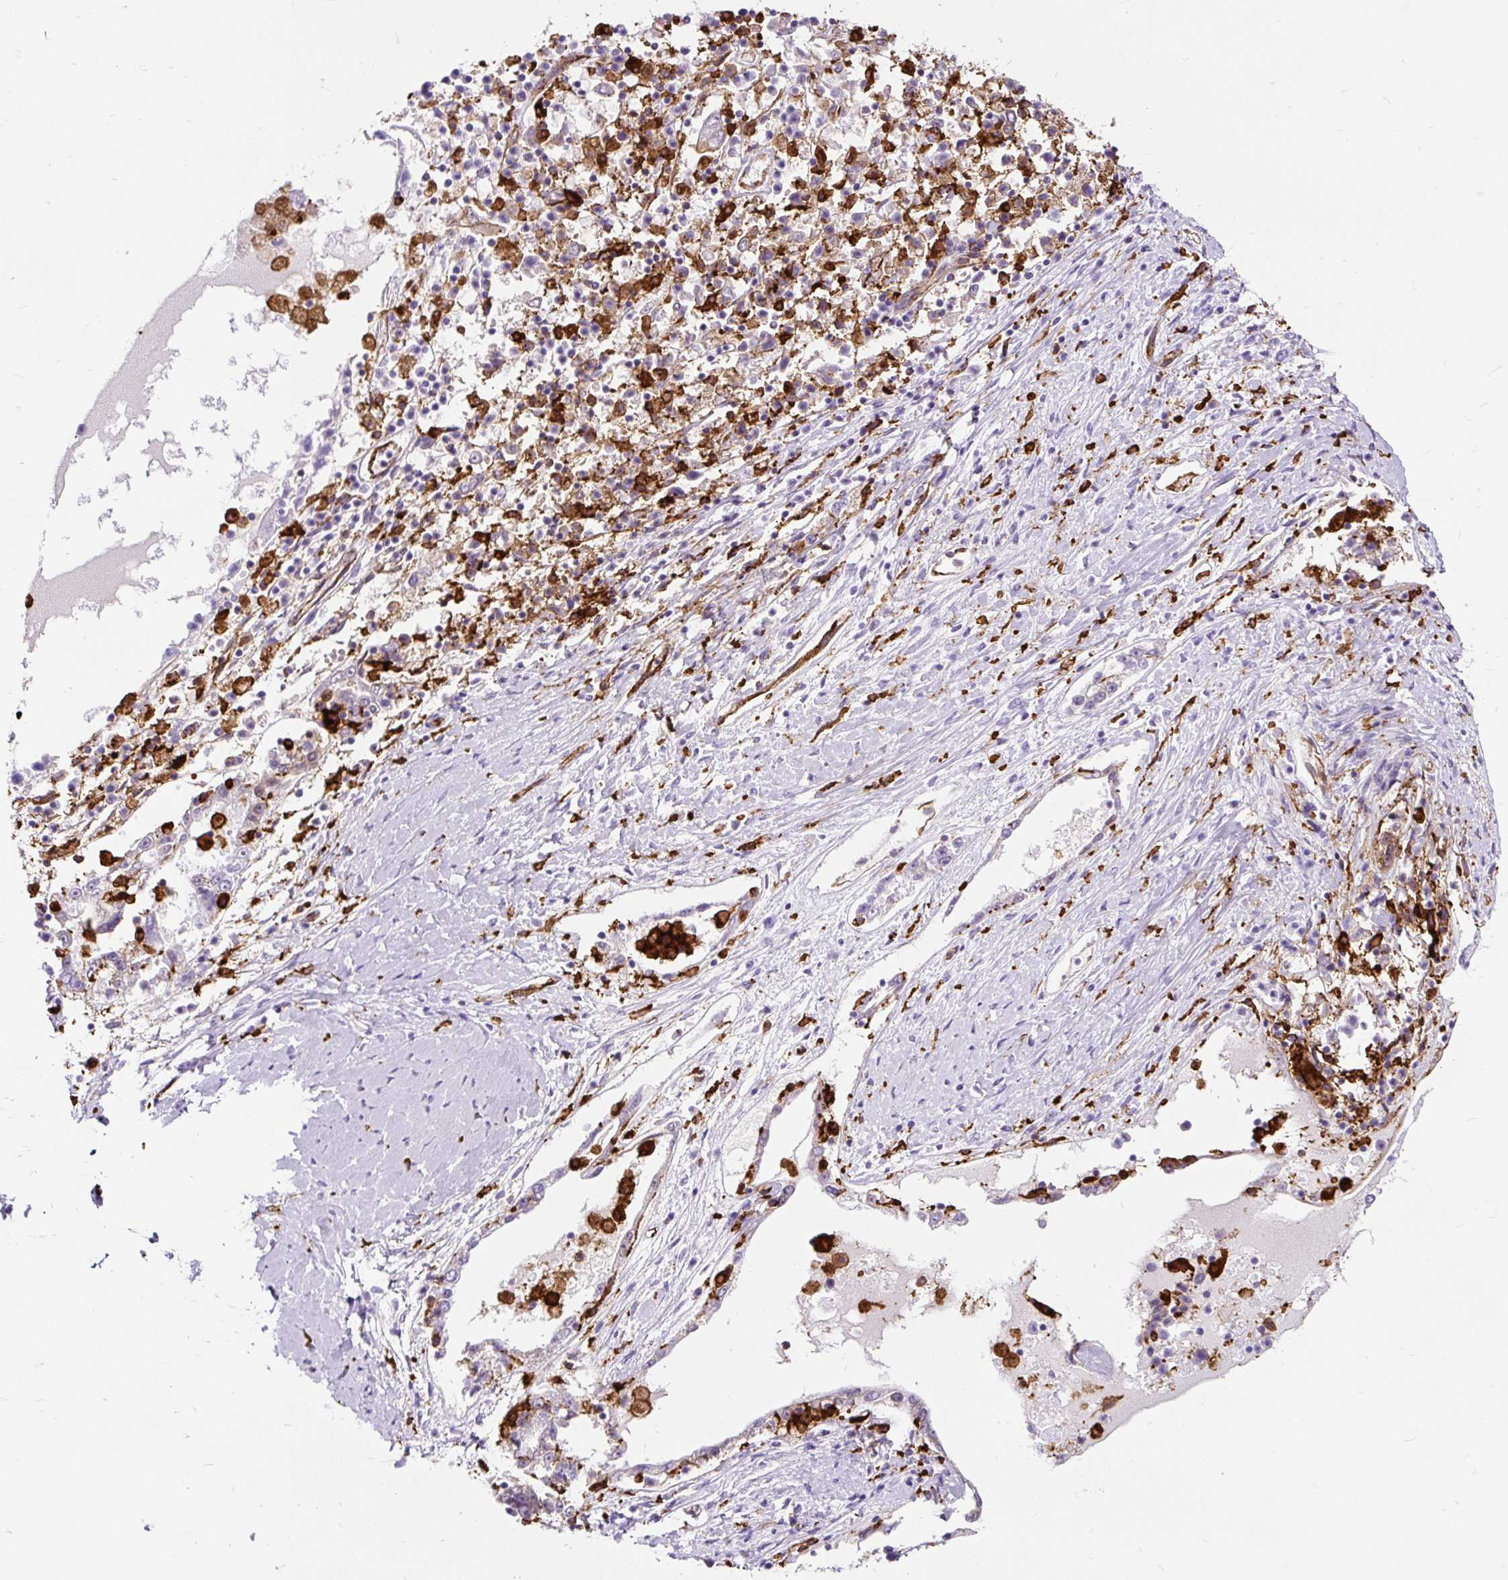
{"staining": {"intensity": "negative", "quantity": "none", "location": "none"}, "tissue": "ovarian cancer", "cell_type": "Tumor cells", "image_type": "cancer", "snomed": [{"axis": "morphology", "description": "Carcinoma, endometroid"}, {"axis": "topography", "description": "Ovary"}], "caption": "Ovarian cancer (endometroid carcinoma) stained for a protein using immunohistochemistry reveals no staining tumor cells.", "gene": "HLA-DRA", "patient": {"sex": "female", "age": 62}}